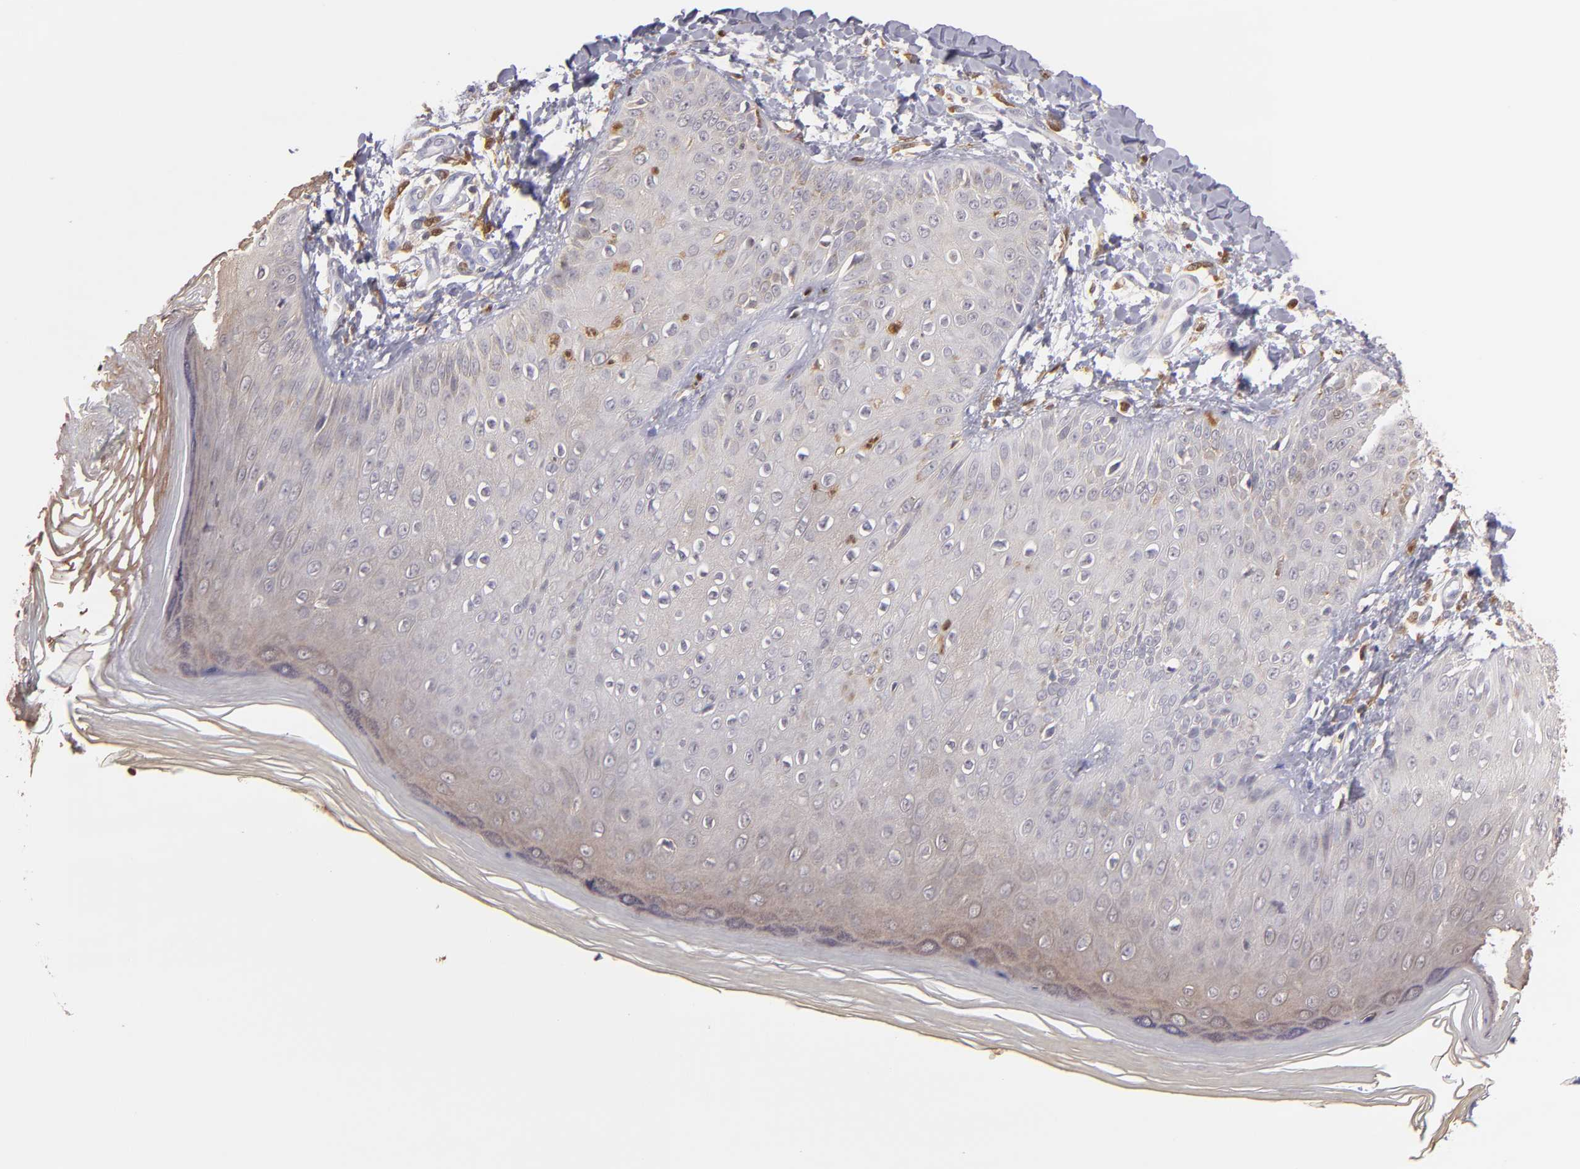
{"staining": {"intensity": "weak", "quantity": "<25%", "location": "cytoplasmic/membranous"}, "tissue": "skin", "cell_type": "Epidermal cells", "image_type": "normal", "snomed": [{"axis": "morphology", "description": "Normal tissue, NOS"}, {"axis": "morphology", "description": "Inflammation, NOS"}, {"axis": "topography", "description": "Soft tissue"}, {"axis": "topography", "description": "Anal"}], "caption": "An image of skin stained for a protein shows no brown staining in epidermal cells. The staining was performed using DAB to visualize the protein expression in brown, while the nuclei were stained in blue with hematoxylin (Magnification: 20x).", "gene": "PRKCD", "patient": {"sex": "female", "age": 15}}